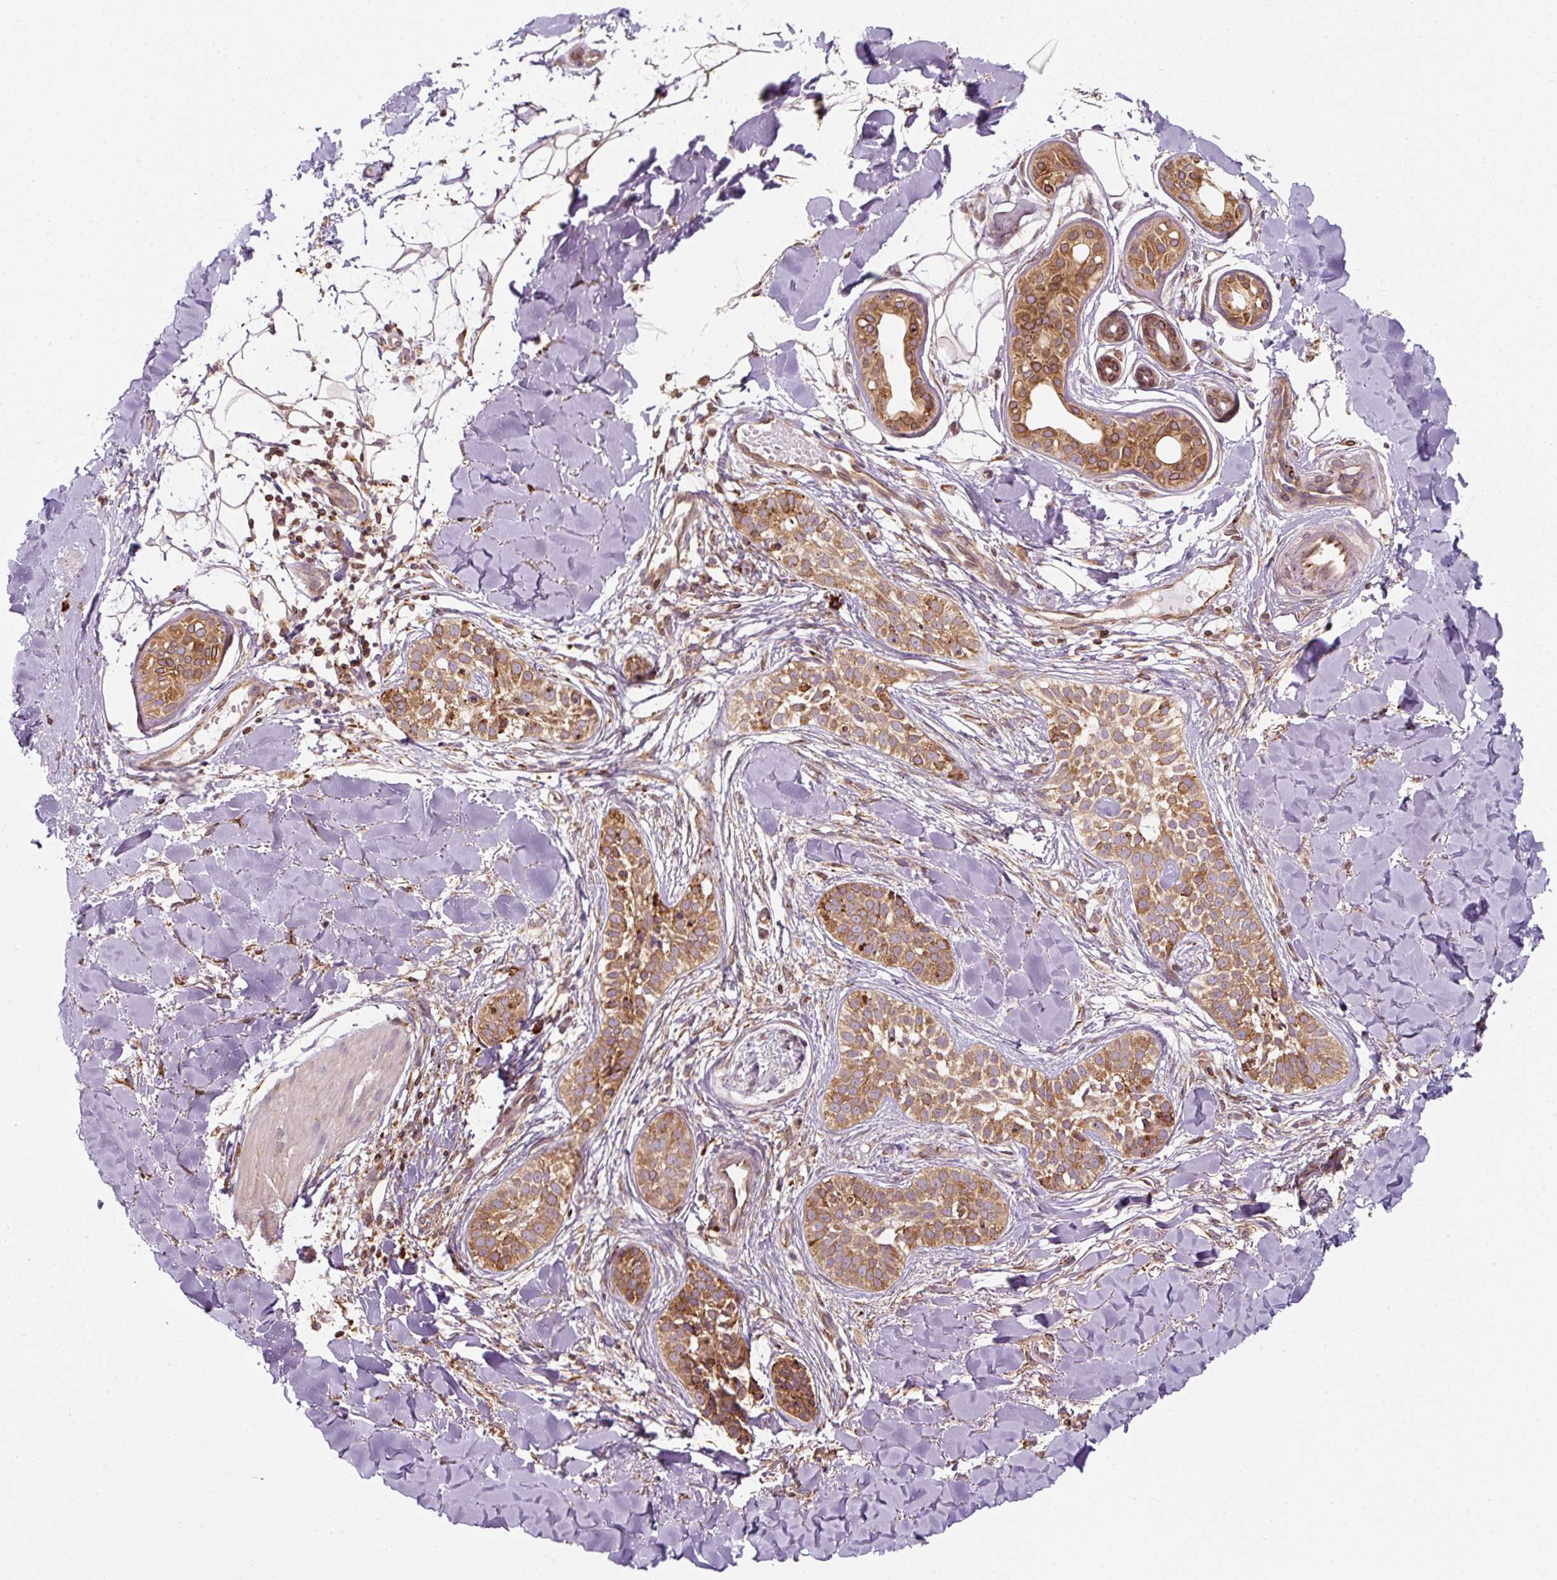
{"staining": {"intensity": "moderate", "quantity": ">75%", "location": "cytoplasmic/membranous"}, "tissue": "skin cancer", "cell_type": "Tumor cells", "image_type": "cancer", "snomed": [{"axis": "morphology", "description": "Basal cell carcinoma"}, {"axis": "topography", "description": "Skin"}], "caption": "Brown immunohistochemical staining in skin basal cell carcinoma exhibits moderate cytoplasmic/membranous expression in about >75% of tumor cells.", "gene": "PRKCSH", "patient": {"sex": "male", "age": 52}}